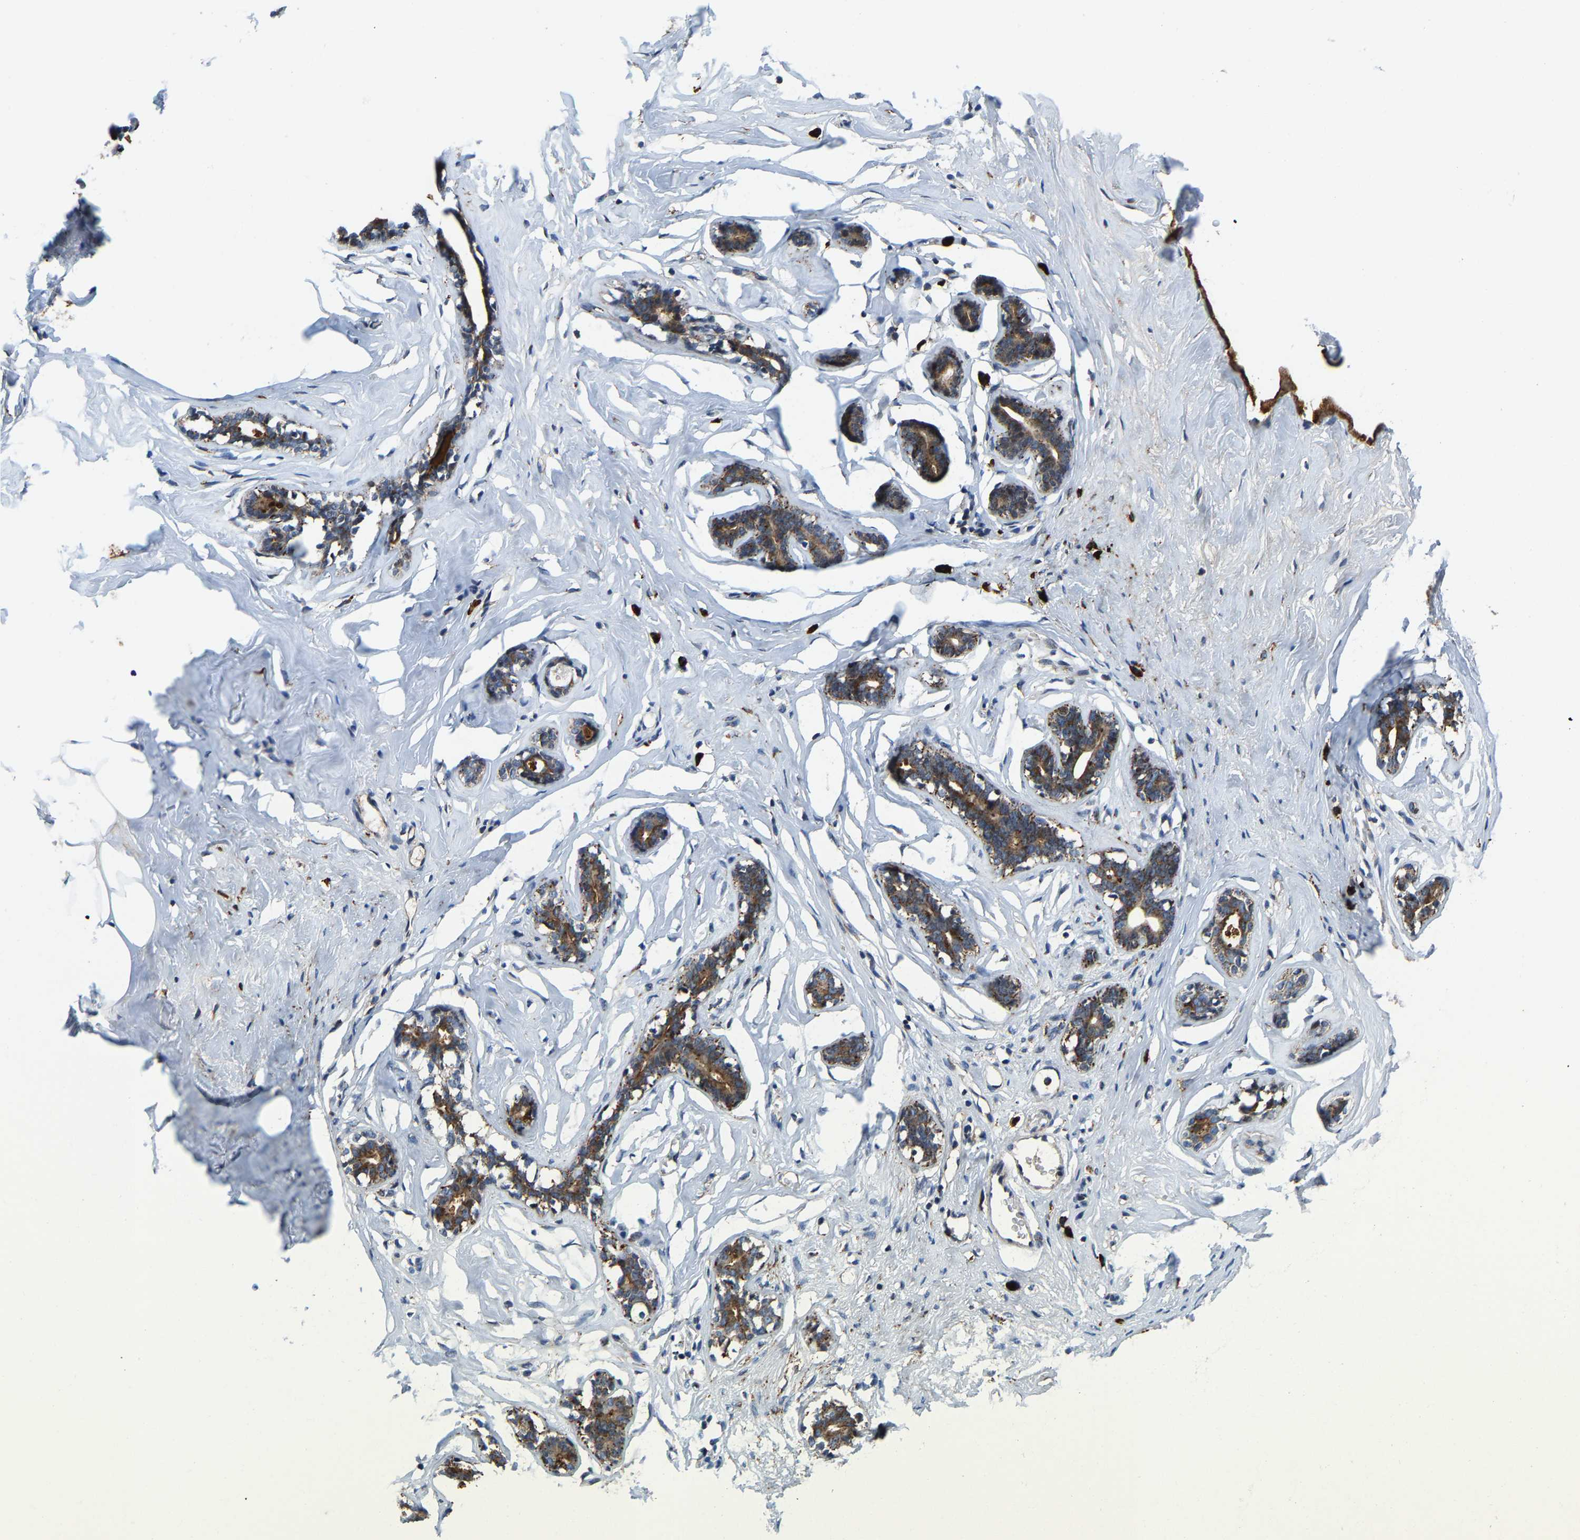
{"staining": {"intensity": "negative", "quantity": "none", "location": "none"}, "tissue": "adipose tissue", "cell_type": "Adipocytes", "image_type": "normal", "snomed": [{"axis": "morphology", "description": "Normal tissue, NOS"}, {"axis": "morphology", "description": "Fibrosis, NOS"}, {"axis": "topography", "description": "Breast"}, {"axis": "topography", "description": "Adipose tissue"}], "caption": "This is a image of immunohistochemistry staining of benign adipose tissue, which shows no staining in adipocytes. (Stains: DAB (3,3'-diaminobenzidine) immunohistochemistry with hematoxylin counter stain, Microscopy: brightfield microscopy at high magnification).", "gene": "DPP7", "patient": {"sex": "female", "age": 39}}